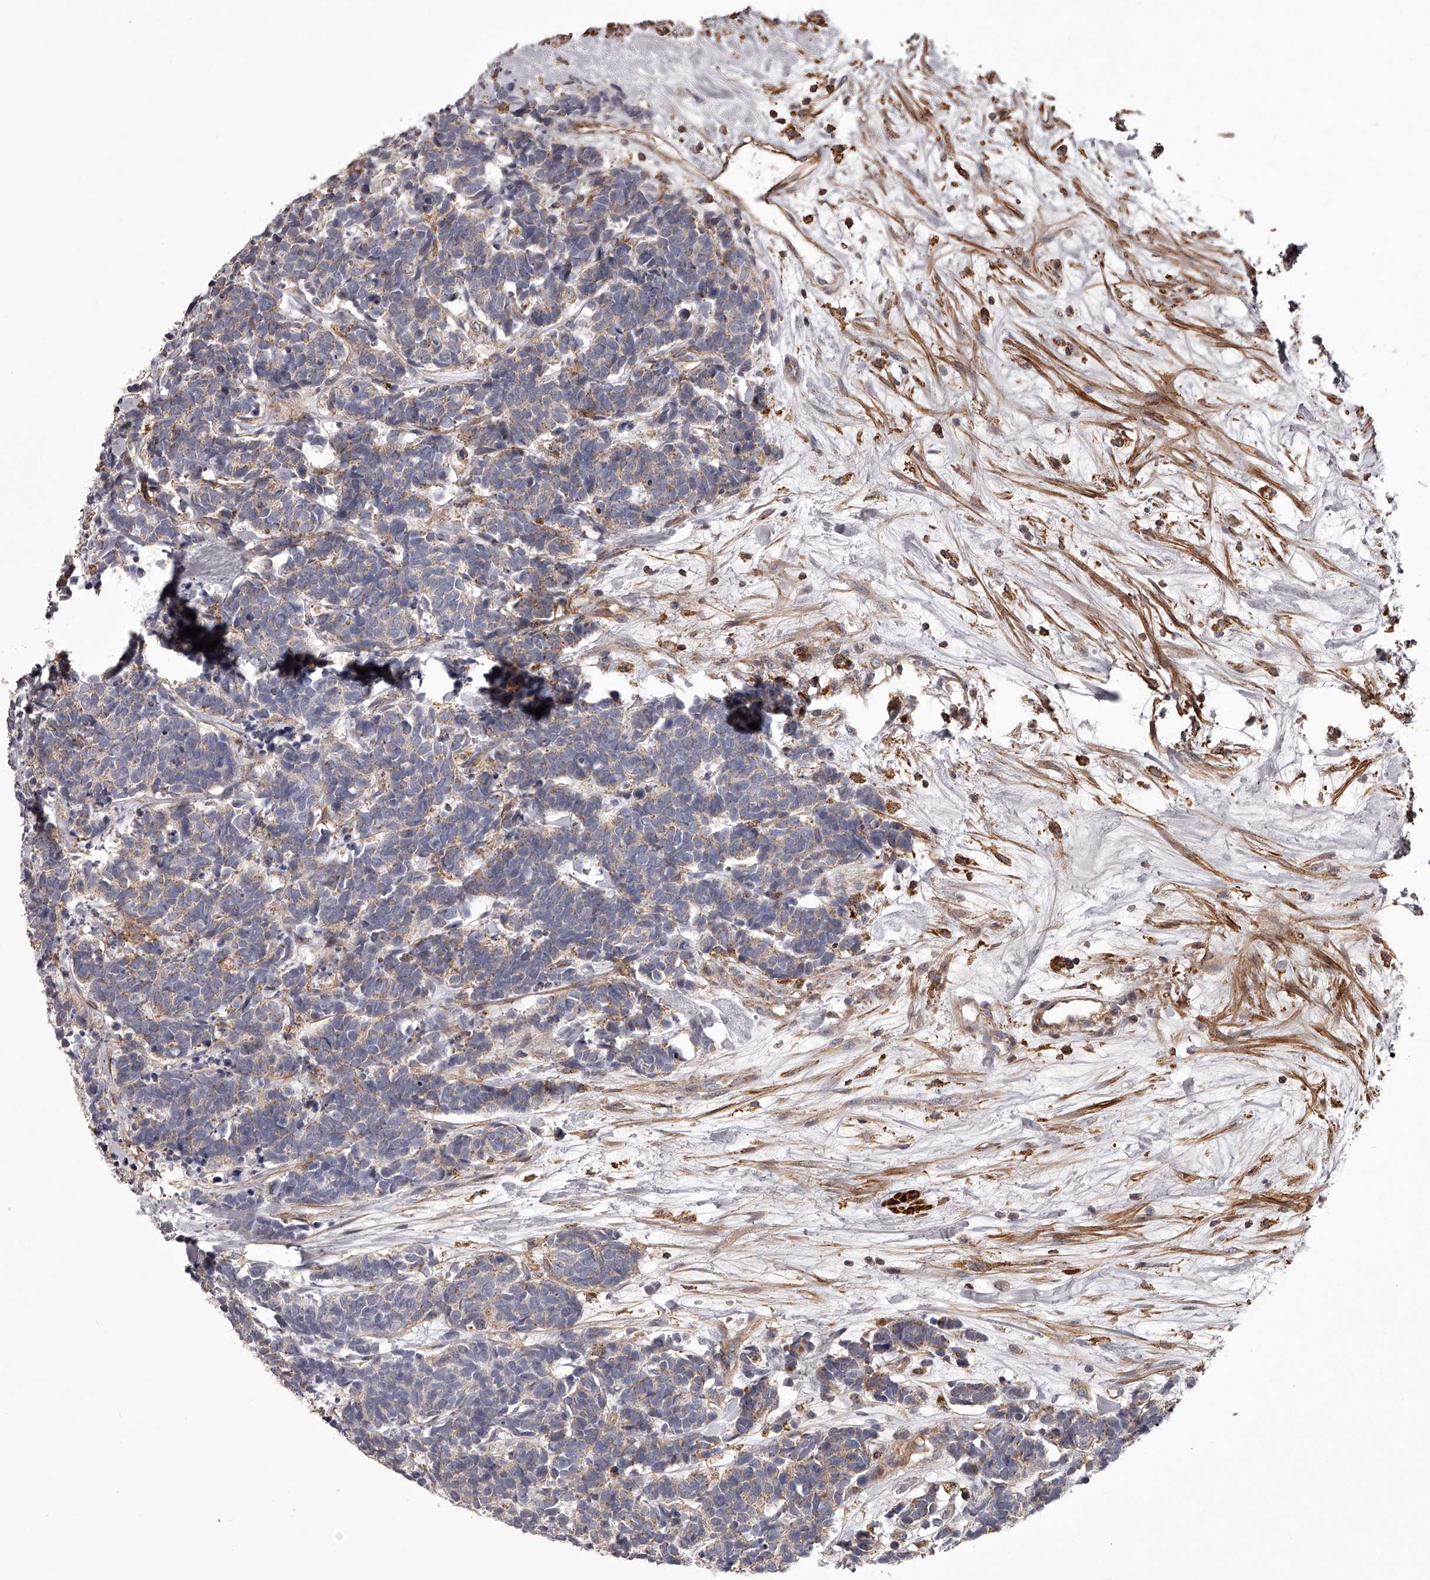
{"staining": {"intensity": "weak", "quantity": "25%-75%", "location": "cytoplasmic/membranous"}, "tissue": "carcinoid", "cell_type": "Tumor cells", "image_type": "cancer", "snomed": [{"axis": "morphology", "description": "Carcinoma, NOS"}, {"axis": "morphology", "description": "Carcinoid, malignant, NOS"}, {"axis": "topography", "description": "Urinary bladder"}], "caption": "Carcinoid stained with immunohistochemistry (IHC) shows weak cytoplasmic/membranous staining in approximately 25%-75% of tumor cells. The protein of interest is stained brown, and the nuclei are stained in blue (DAB IHC with brightfield microscopy, high magnification).", "gene": "RRP36", "patient": {"sex": "male", "age": 57}}